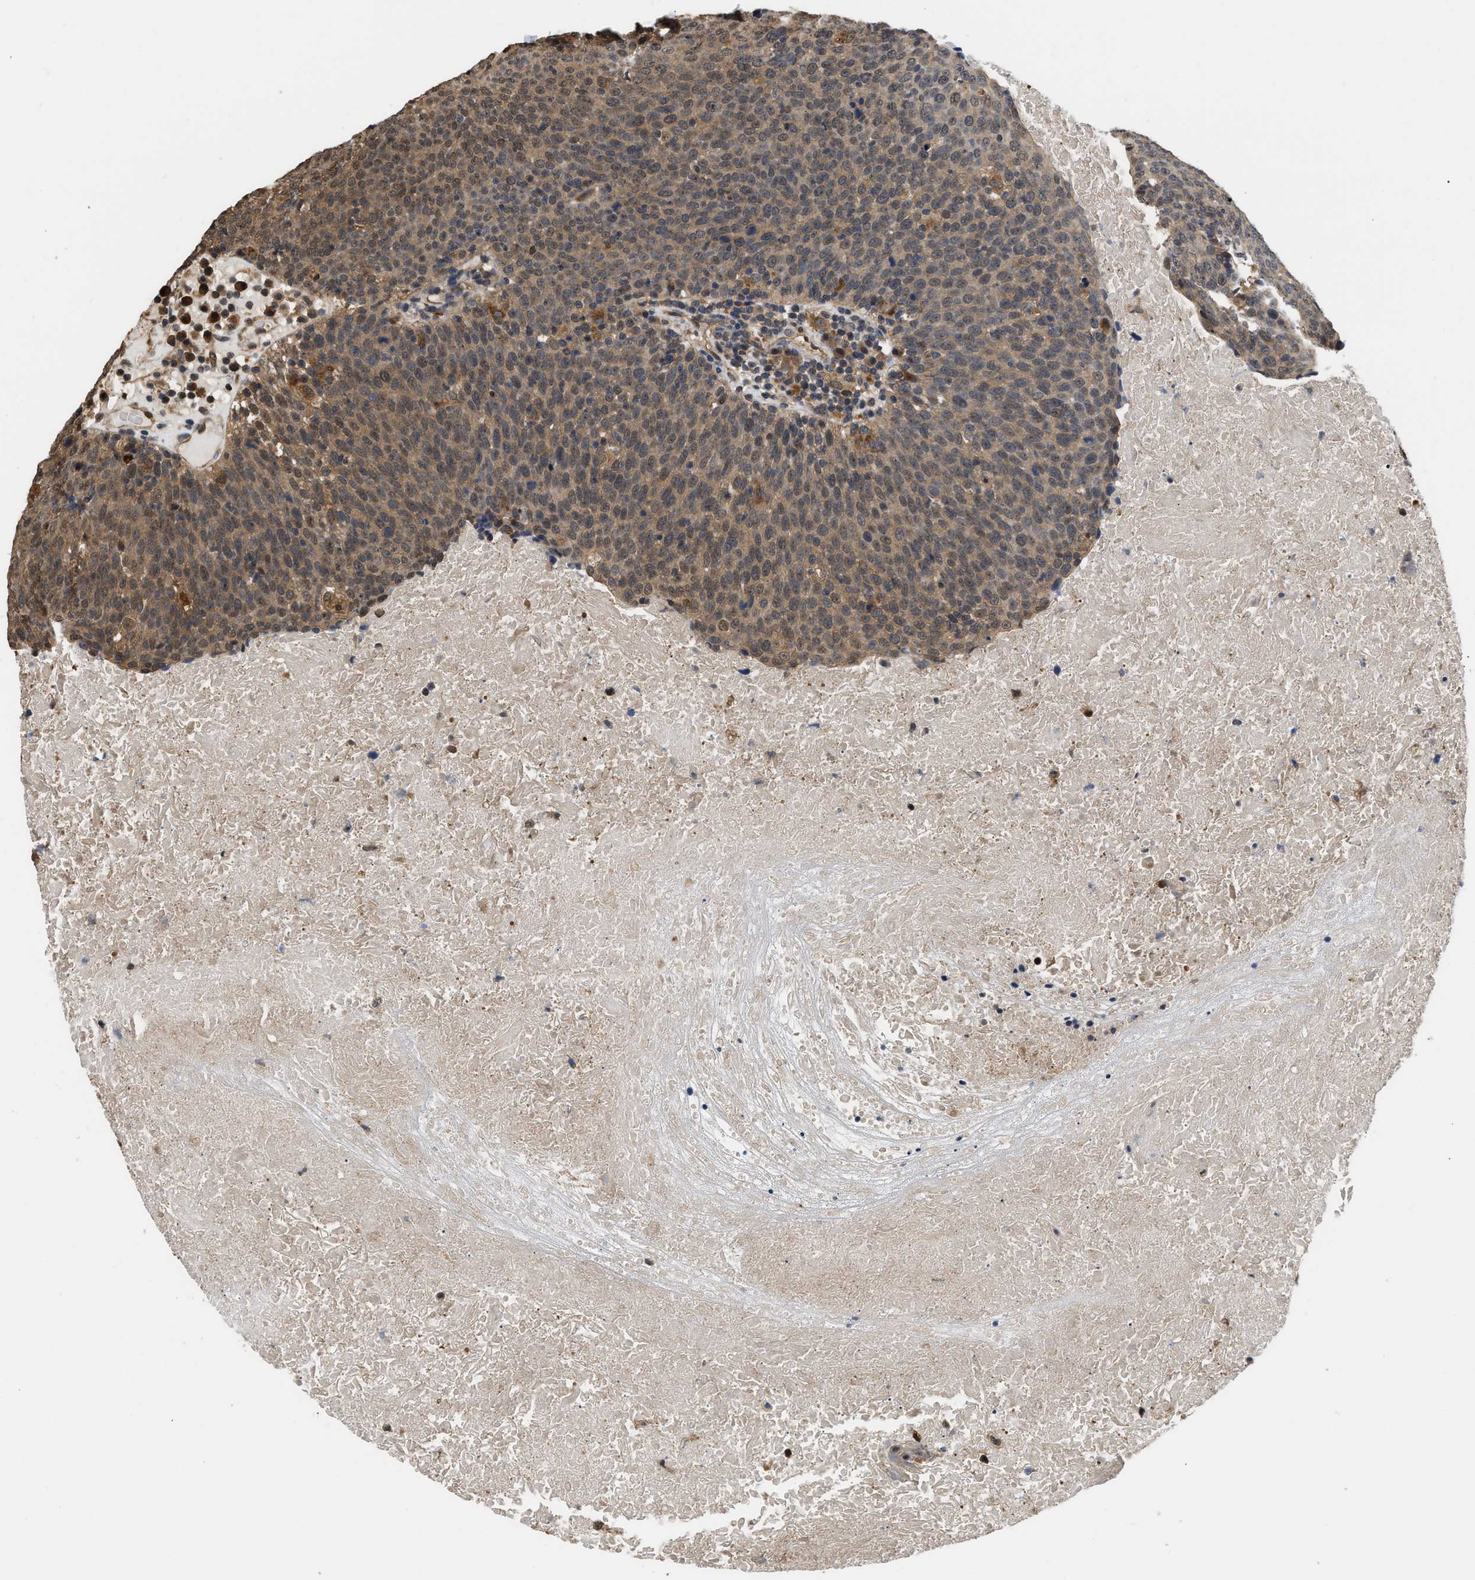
{"staining": {"intensity": "weak", "quantity": ">75%", "location": "cytoplasmic/membranous,nuclear"}, "tissue": "head and neck cancer", "cell_type": "Tumor cells", "image_type": "cancer", "snomed": [{"axis": "morphology", "description": "Squamous cell carcinoma, NOS"}, {"axis": "morphology", "description": "Squamous cell carcinoma, metastatic, NOS"}, {"axis": "topography", "description": "Lymph node"}, {"axis": "topography", "description": "Head-Neck"}], "caption": "The immunohistochemical stain shows weak cytoplasmic/membranous and nuclear positivity in tumor cells of head and neck cancer tissue.", "gene": "SCAI", "patient": {"sex": "male", "age": 62}}